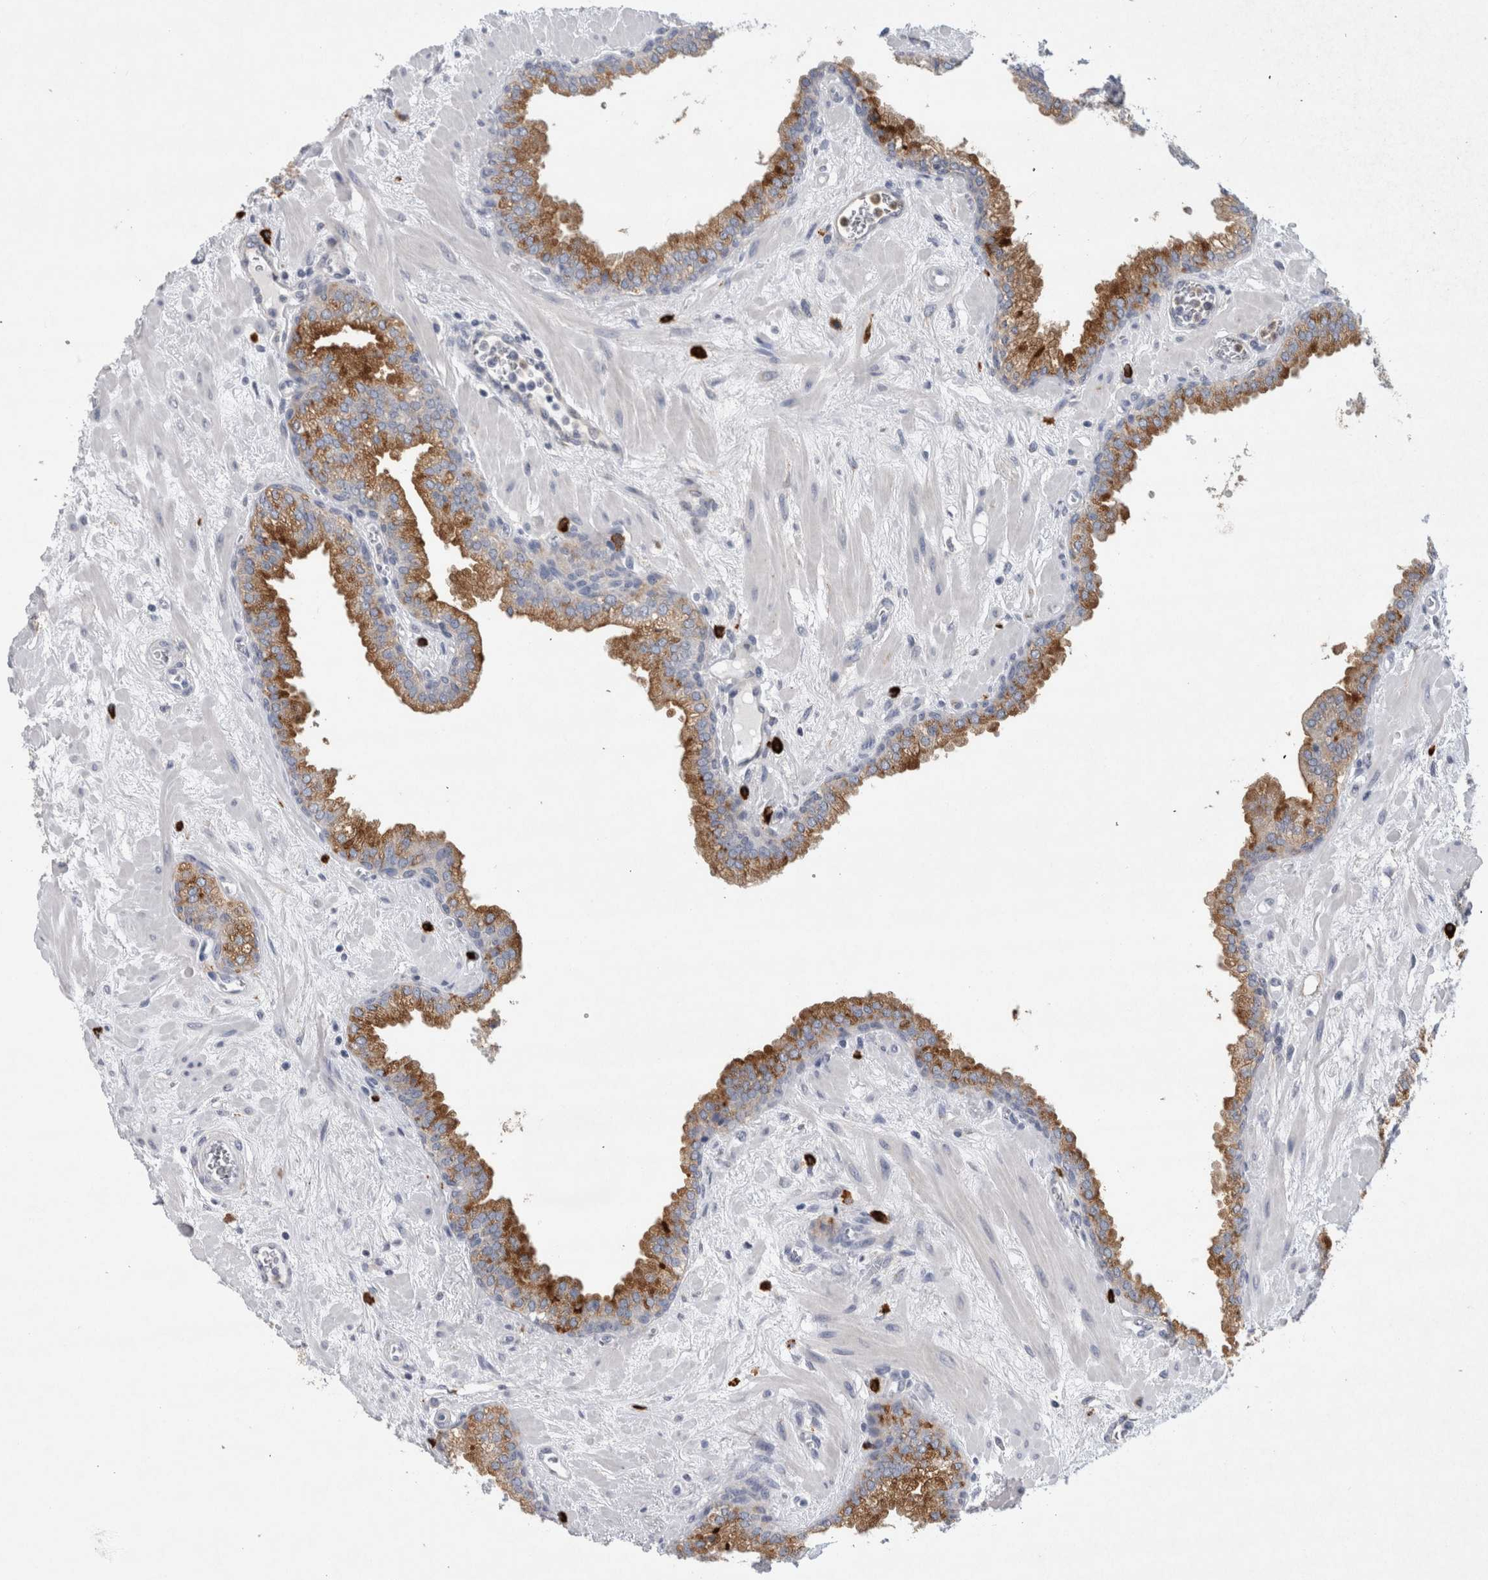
{"staining": {"intensity": "moderate", "quantity": "25%-75%", "location": "cytoplasmic/membranous"}, "tissue": "prostate", "cell_type": "Glandular cells", "image_type": "normal", "snomed": [{"axis": "morphology", "description": "Normal tissue, NOS"}, {"axis": "morphology", "description": "Urothelial carcinoma, Low grade"}, {"axis": "topography", "description": "Urinary bladder"}, {"axis": "topography", "description": "Prostate"}], "caption": "IHC micrograph of normal prostate stained for a protein (brown), which demonstrates medium levels of moderate cytoplasmic/membranous expression in about 25%-75% of glandular cells.", "gene": "CD63", "patient": {"sex": "male", "age": 60}}